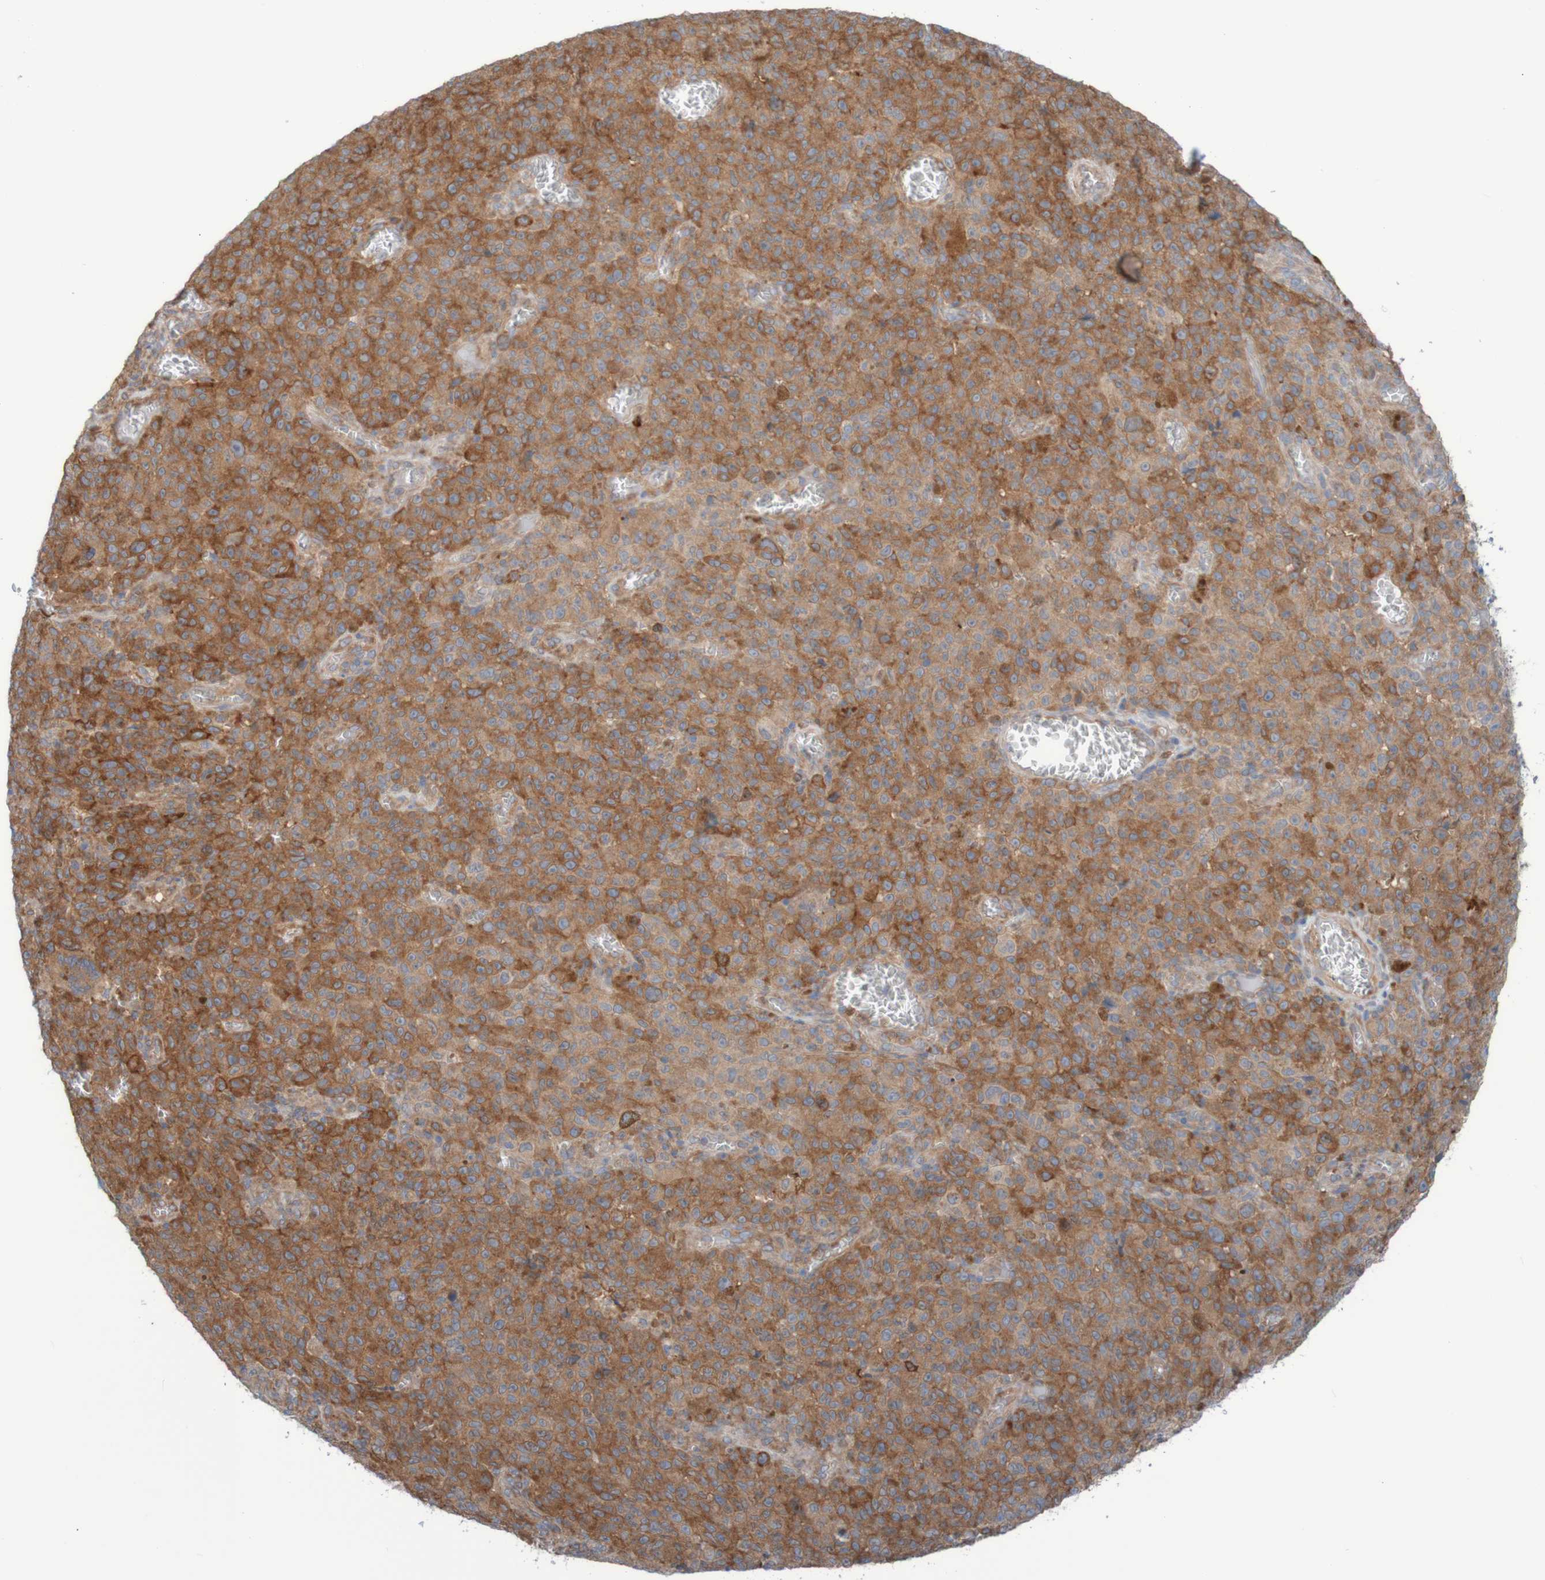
{"staining": {"intensity": "strong", "quantity": ">75%", "location": "cytoplasmic/membranous"}, "tissue": "melanoma", "cell_type": "Tumor cells", "image_type": "cancer", "snomed": [{"axis": "morphology", "description": "Malignant melanoma, NOS"}, {"axis": "topography", "description": "Skin"}], "caption": "Protein positivity by immunohistochemistry (IHC) demonstrates strong cytoplasmic/membranous staining in approximately >75% of tumor cells in melanoma.", "gene": "ANGPT4", "patient": {"sex": "female", "age": 82}}